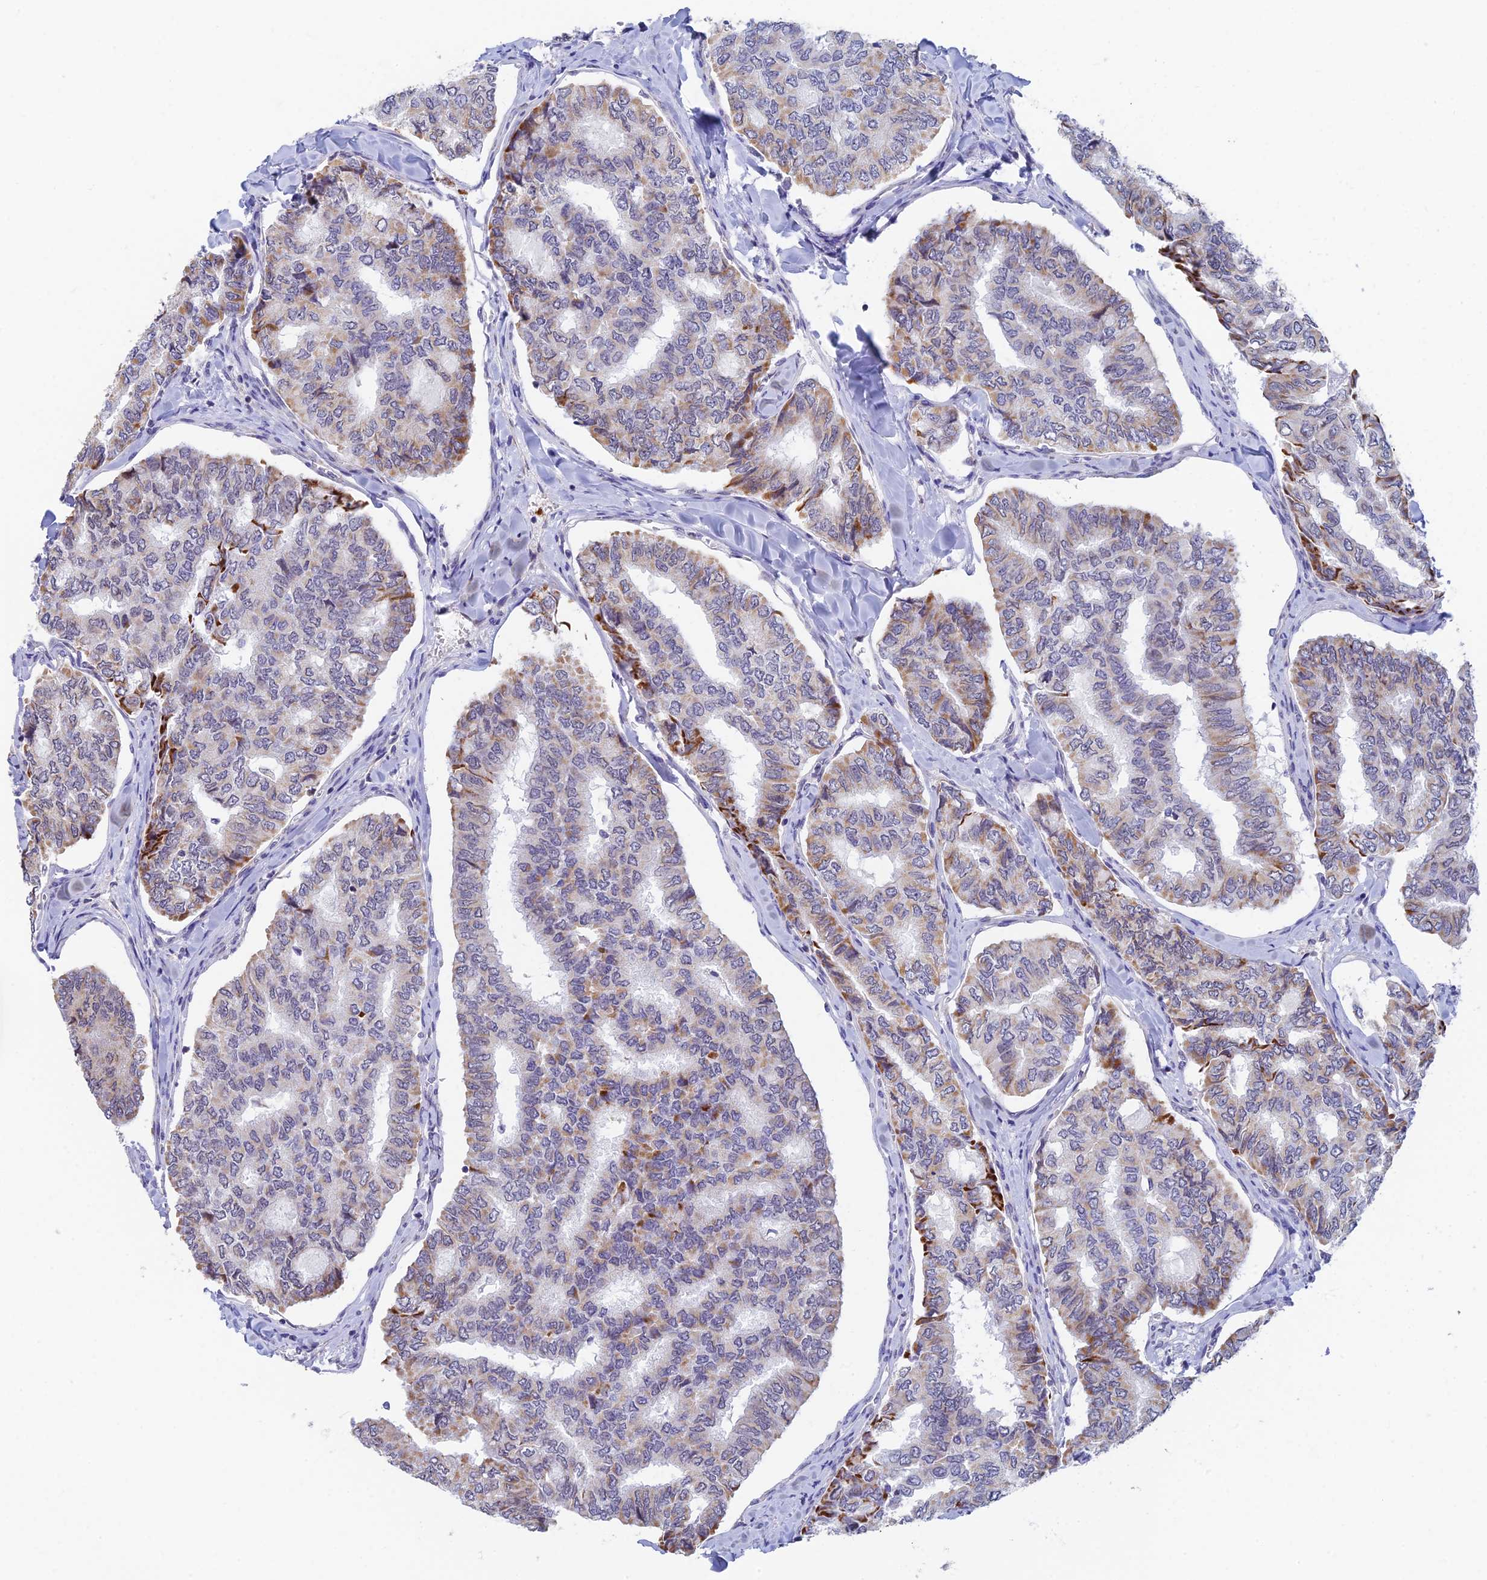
{"staining": {"intensity": "moderate", "quantity": "25%-75%", "location": "cytoplasmic/membranous"}, "tissue": "thyroid cancer", "cell_type": "Tumor cells", "image_type": "cancer", "snomed": [{"axis": "morphology", "description": "Papillary adenocarcinoma, NOS"}, {"axis": "topography", "description": "Thyroid gland"}], "caption": "Thyroid cancer stained with a protein marker demonstrates moderate staining in tumor cells.", "gene": "REXO5", "patient": {"sex": "female", "age": 35}}